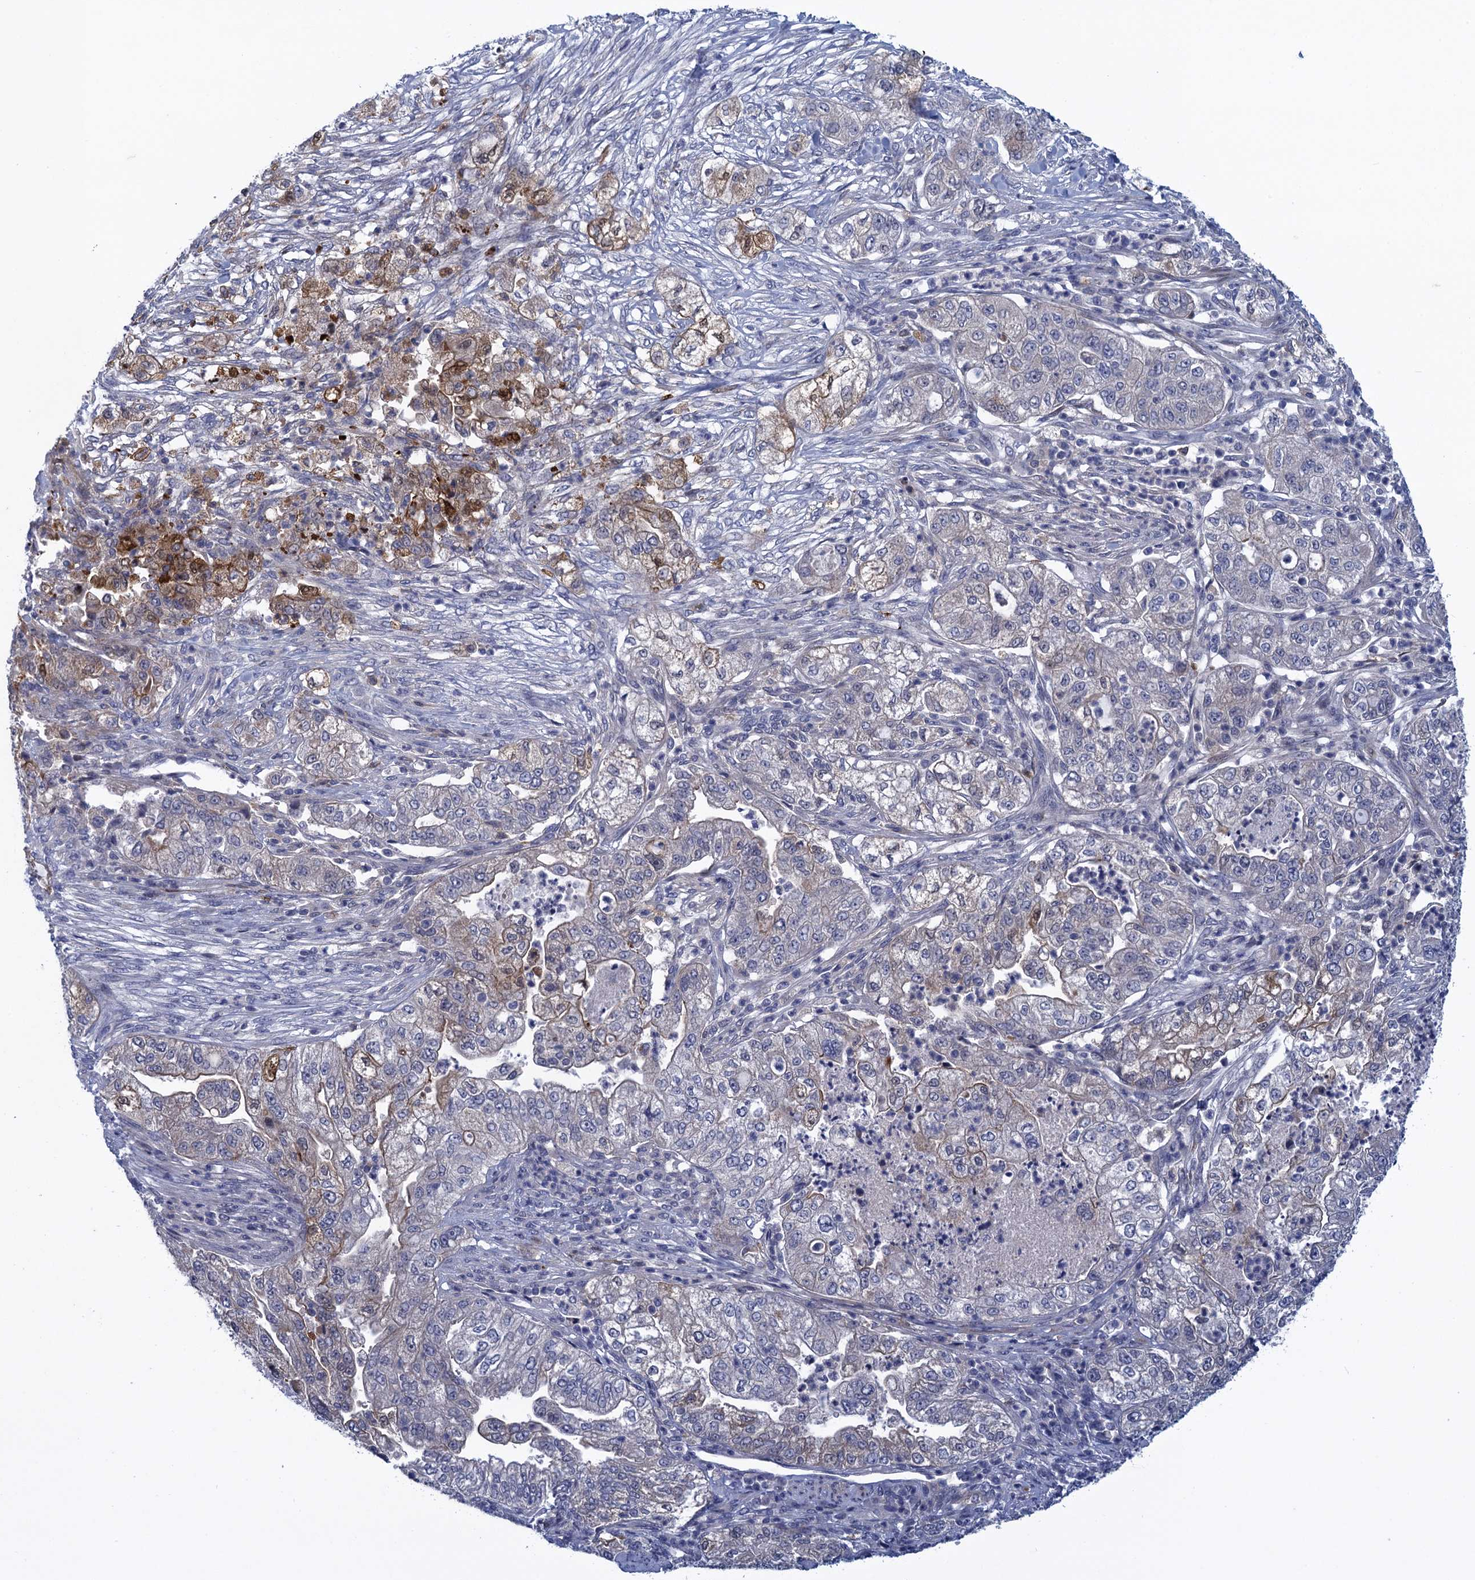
{"staining": {"intensity": "moderate", "quantity": "<25%", "location": "cytoplasmic/membranous,nuclear"}, "tissue": "pancreatic cancer", "cell_type": "Tumor cells", "image_type": "cancer", "snomed": [{"axis": "morphology", "description": "Adenocarcinoma, NOS"}, {"axis": "topography", "description": "Pancreas"}], "caption": "A high-resolution photomicrograph shows immunohistochemistry (IHC) staining of adenocarcinoma (pancreatic), which shows moderate cytoplasmic/membranous and nuclear staining in approximately <25% of tumor cells.", "gene": "SCEL", "patient": {"sex": "female", "age": 78}}